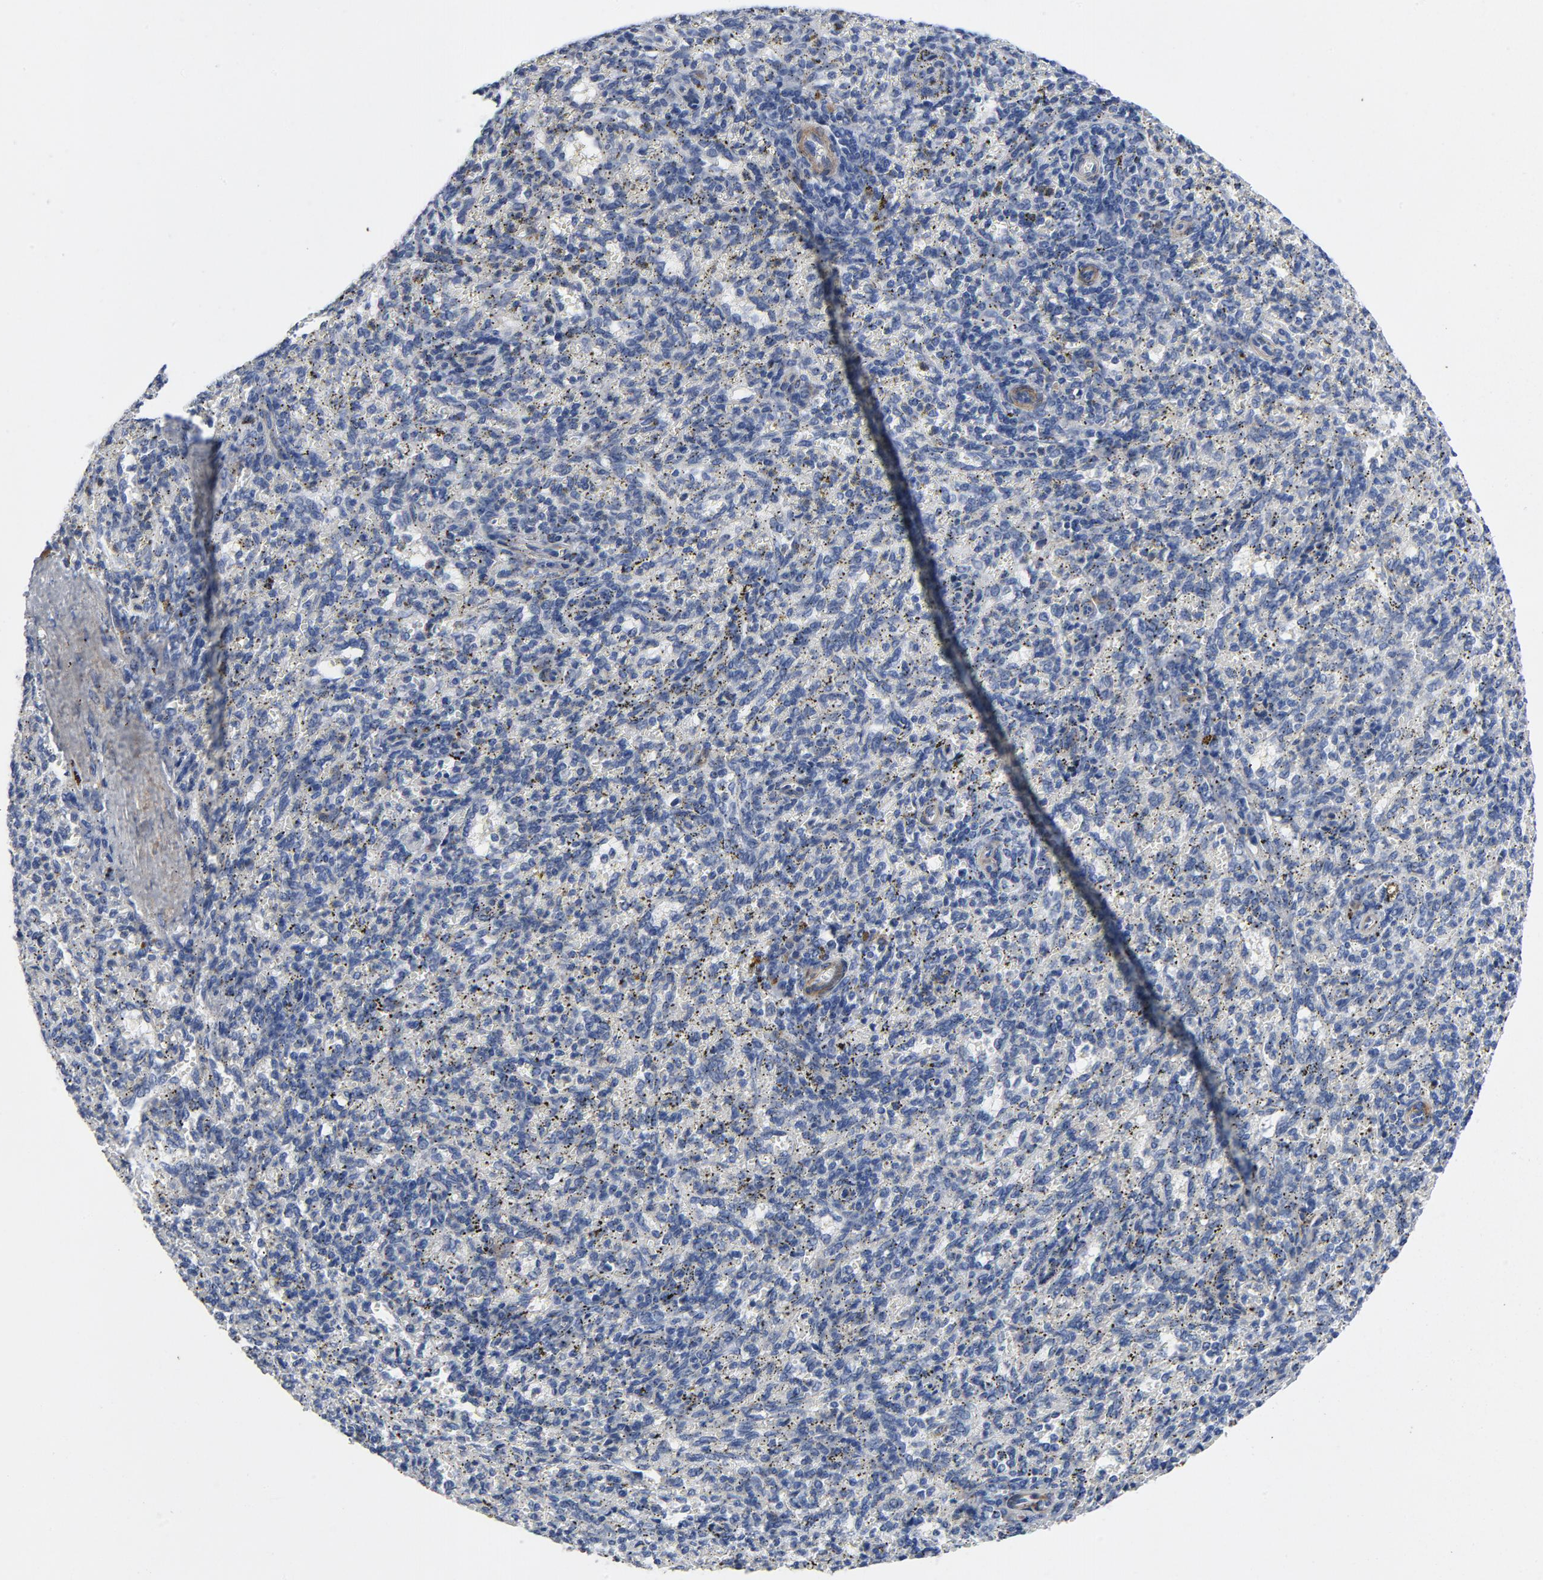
{"staining": {"intensity": "negative", "quantity": "none", "location": "none"}, "tissue": "spleen", "cell_type": "Cells in red pulp", "image_type": "normal", "snomed": [{"axis": "morphology", "description": "Normal tissue, NOS"}, {"axis": "topography", "description": "Spleen"}], "caption": "An immunohistochemistry photomicrograph of benign spleen is shown. There is no staining in cells in red pulp of spleen. (Immunohistochemistry (ihc), brightfield microscopy, high magnification).", "gene": "LAMC1", "patient": {"sex": "female", "age": 10}}